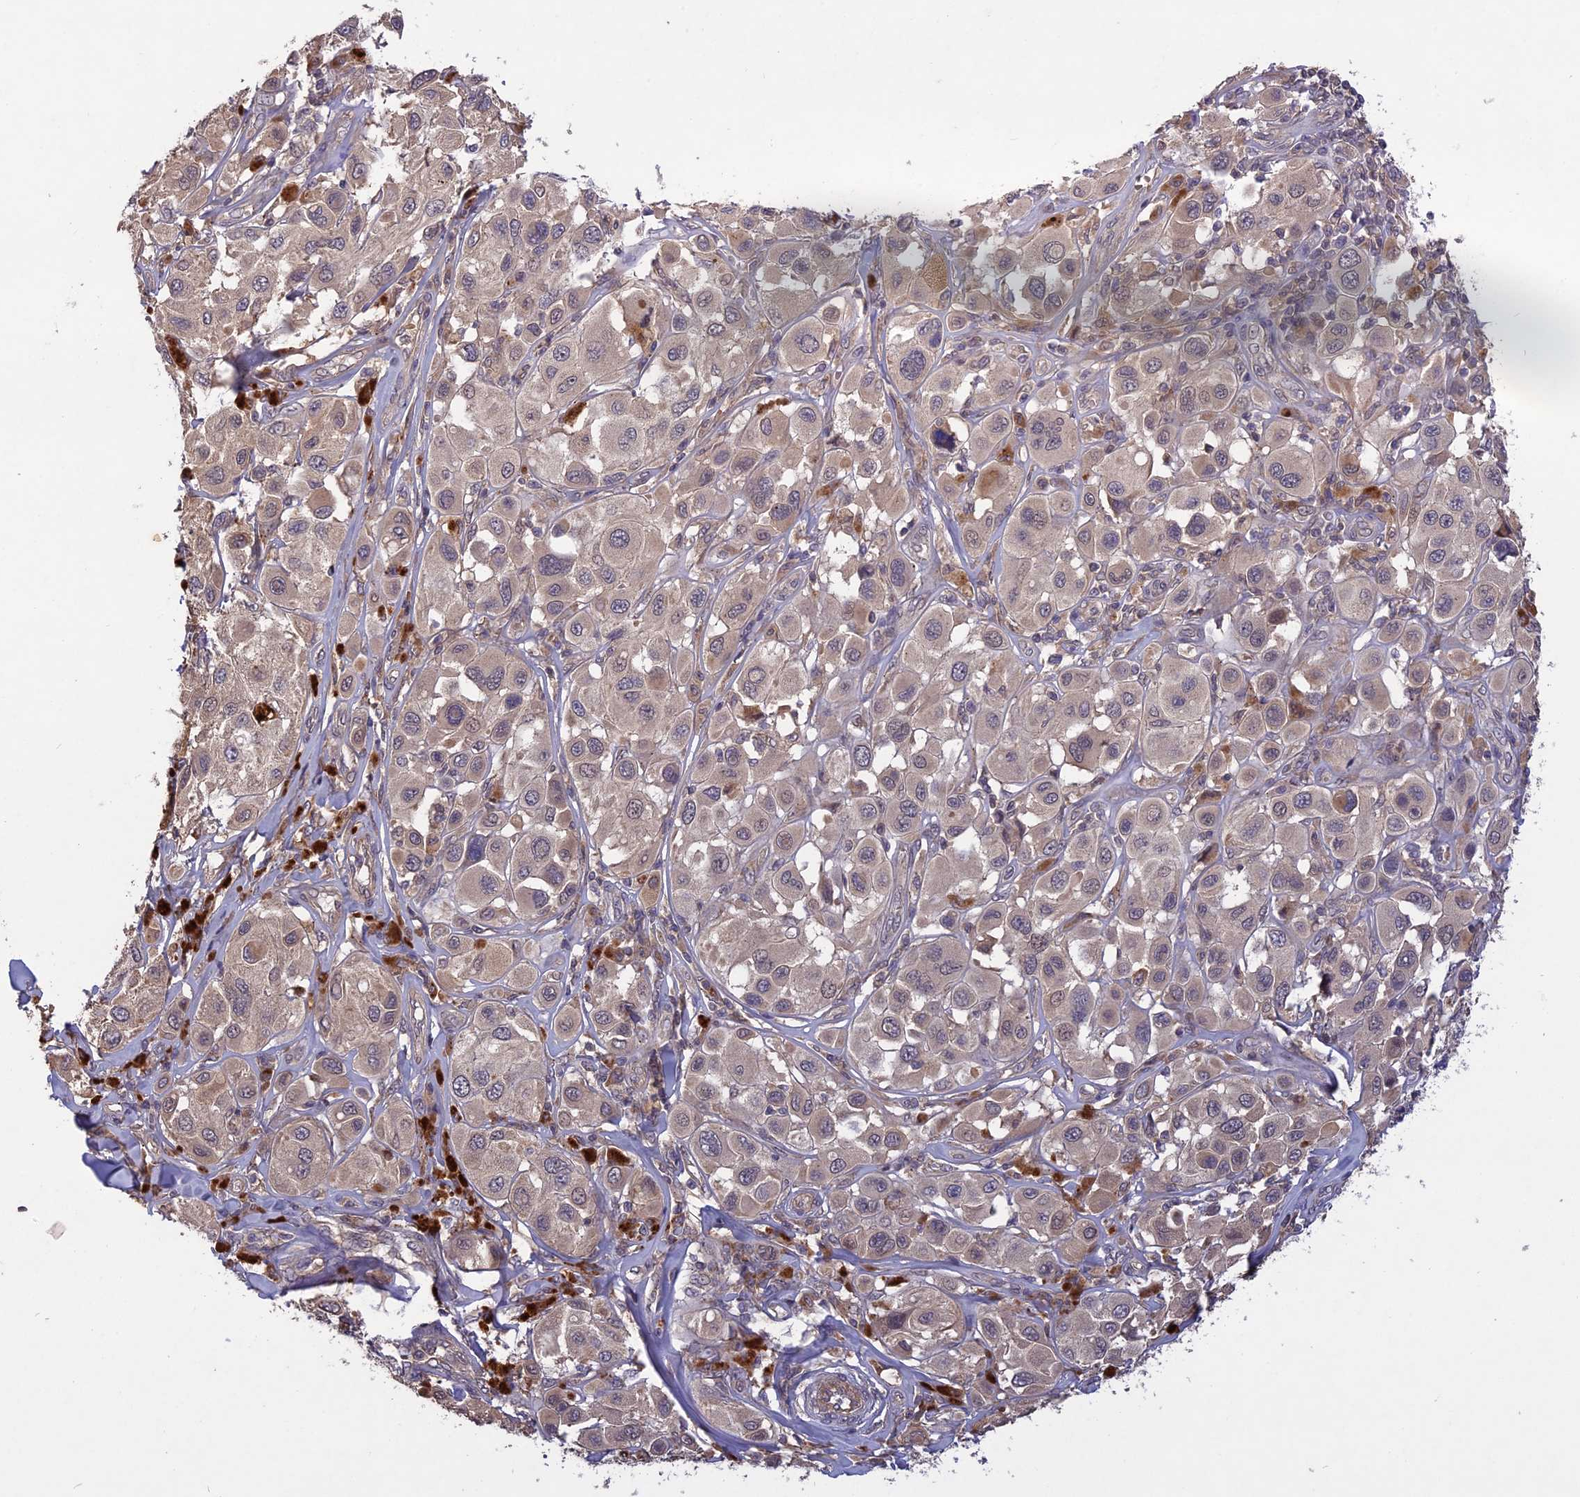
{"staining": {"intensity": "weak", "quantity": "<25%", "location": "cytoplasmic/membranous"}, "tissue": "melanoma", "cell_type": "Tumor cells", "image_type": "cancer", "snomed": [{"axis": "morphology", "description": "Malignant melanoma, Metastatic site"}, {"axis": "topography", "description": "Skin"}], "caption": "Tumor cells show no significant staining in melanoma.", "gene": "ADO", "patient": {"sex": "male", "age": 41}}